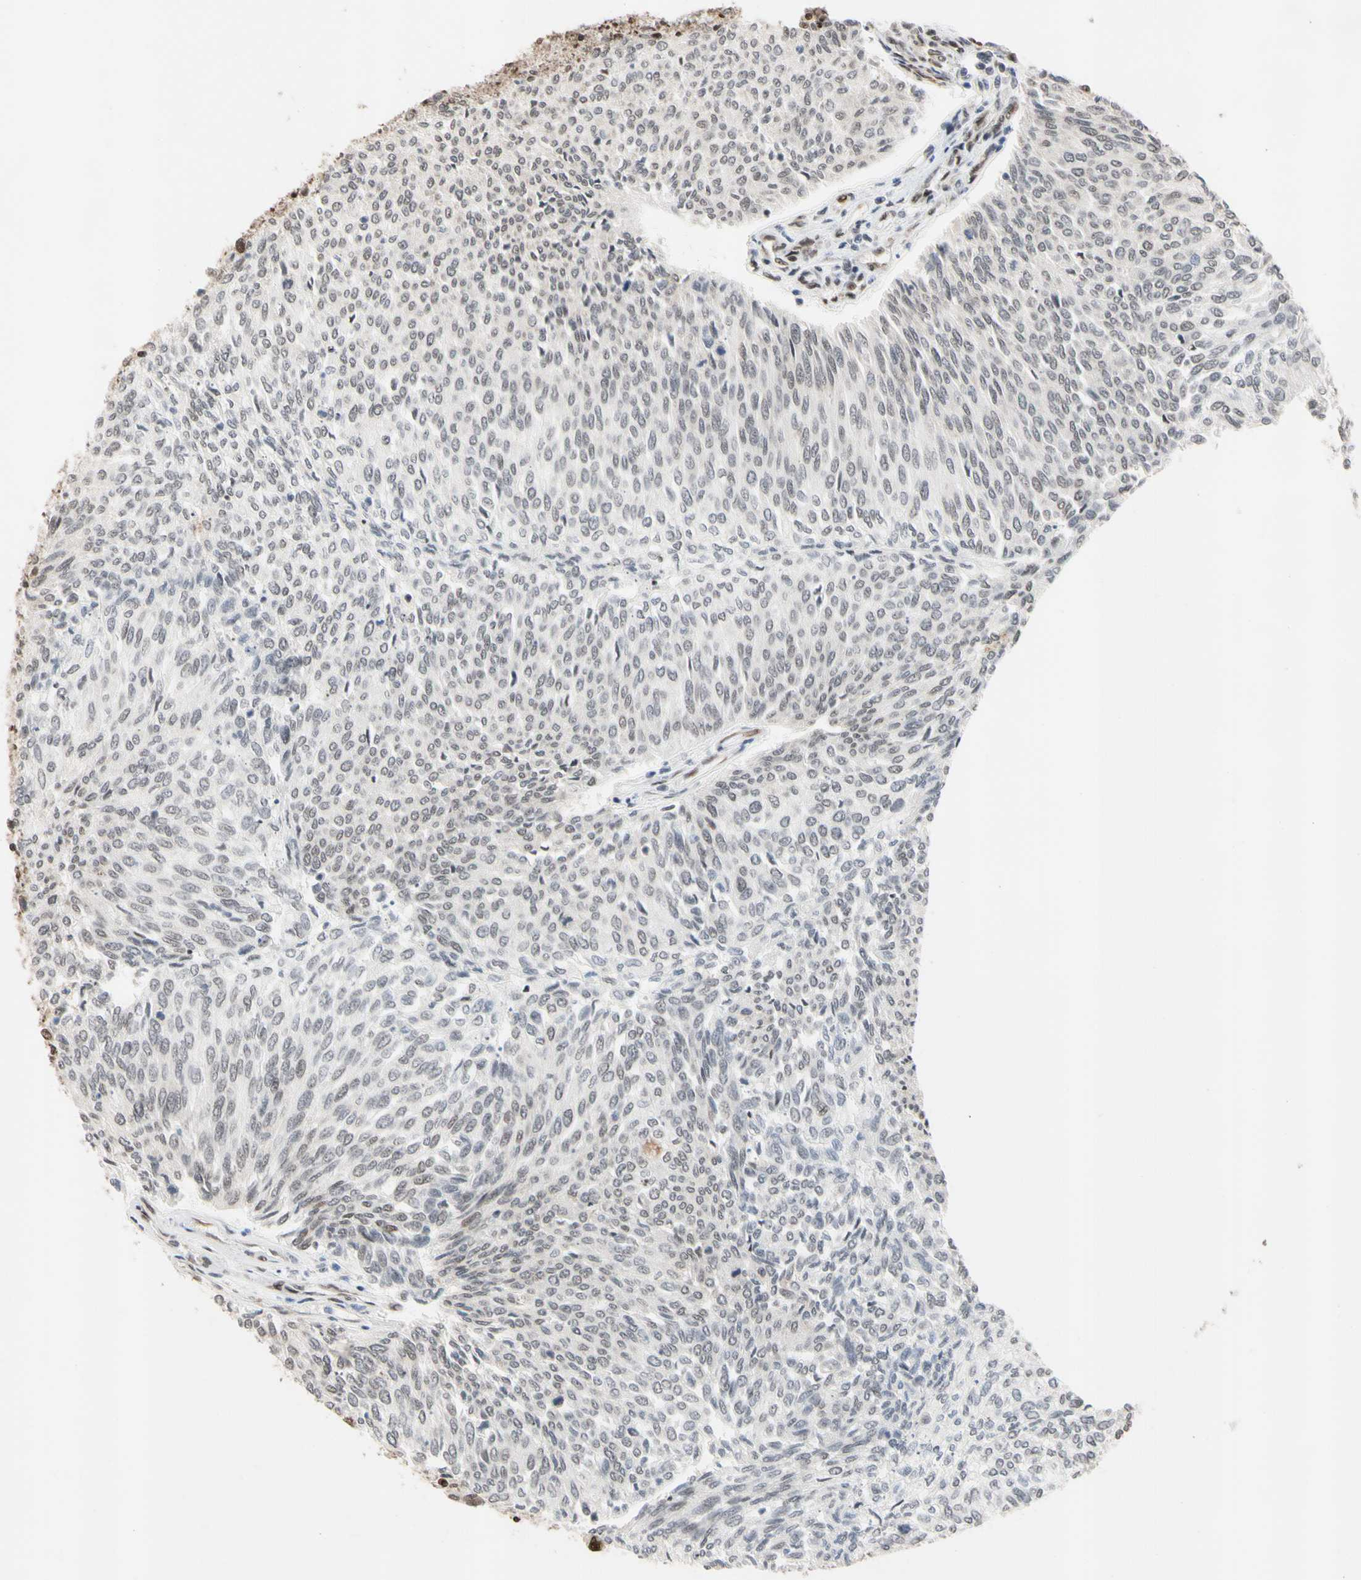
{"staining": {"intensity": "weak", "quantity": "<25%", "location": "nuclear"}, "tissue": "urothelial cancer", "cell_type": "Tumor cells", "image_type": "cancer", "snomed": [{"axis": "morphology", "description": "Urothelial carcinoma, Low grade"}, {"axis": "topography", "description": "Urinary bladder"}], "caption": "Tumor cells are negative for protein expression in human urothelial cancer. (DAB IHC visualized using brightfield microscopy, high magnification).", "gene": "FAM98B", "patient": {"sex": "female", "age": 79}}